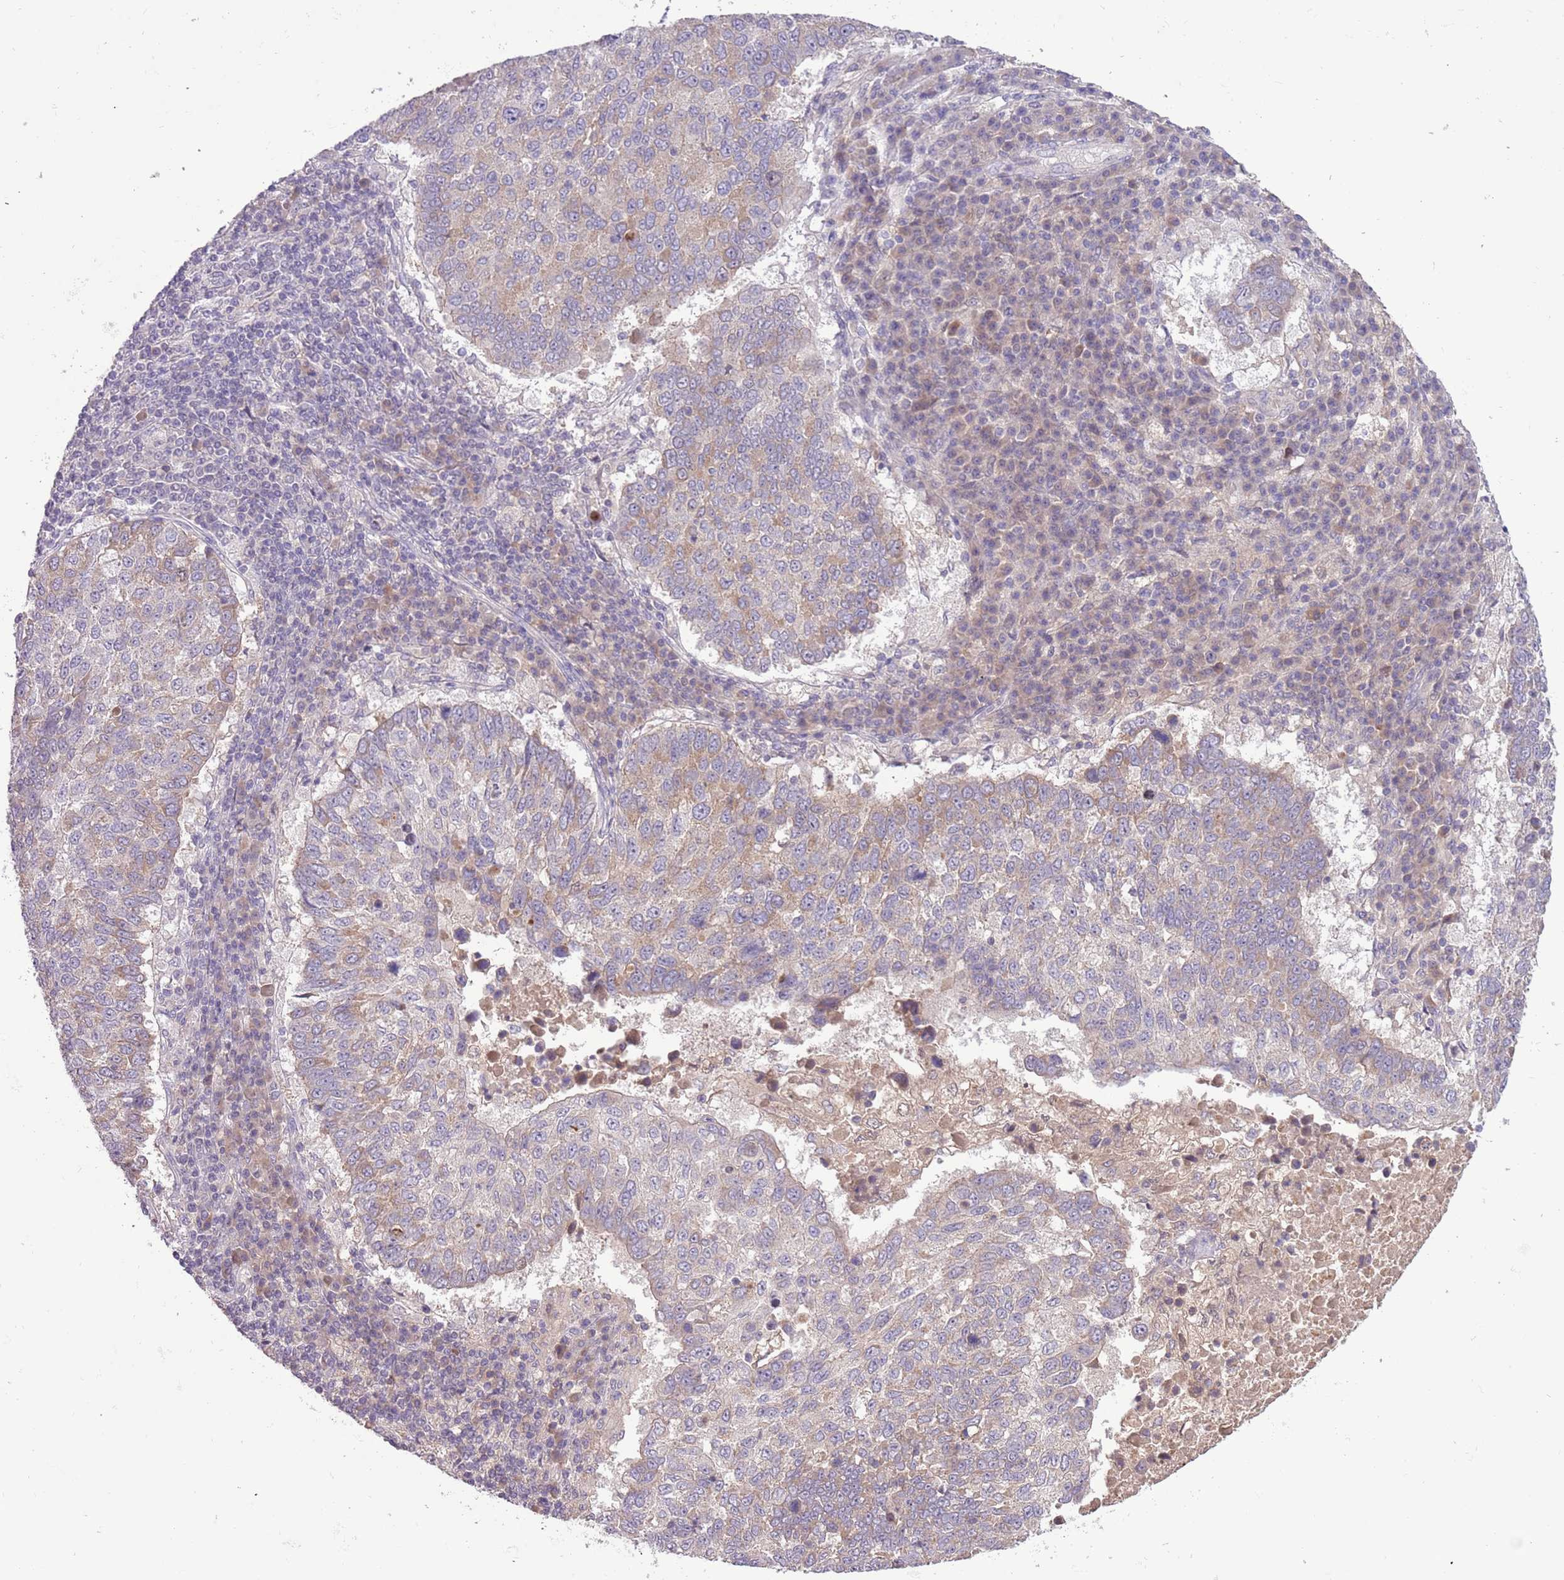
{"staining": {"intensity": "moderate", "quantity": "<25%", "location": "cytoplasmic/membranous"}, "tissue": "lung cancer", "cell_type": "Tumor cells", "image_type": "cancer", "snomed": [{"axis": "morphology", "description": "Squamous cell carcinoma, NOS"}, {"axis": "topography", "description": "Lung"}], "caption": "Brown immunohistochemical staining in human lung cancer exhibits moderate cytoplasmic/membranous positivity in about <25% of tumor cells. (brown staining indicates protein expression, while blue staining denotes nuclei).", "gene": "SHROOM3", "patient": {"sex": "male", "age": 73}}